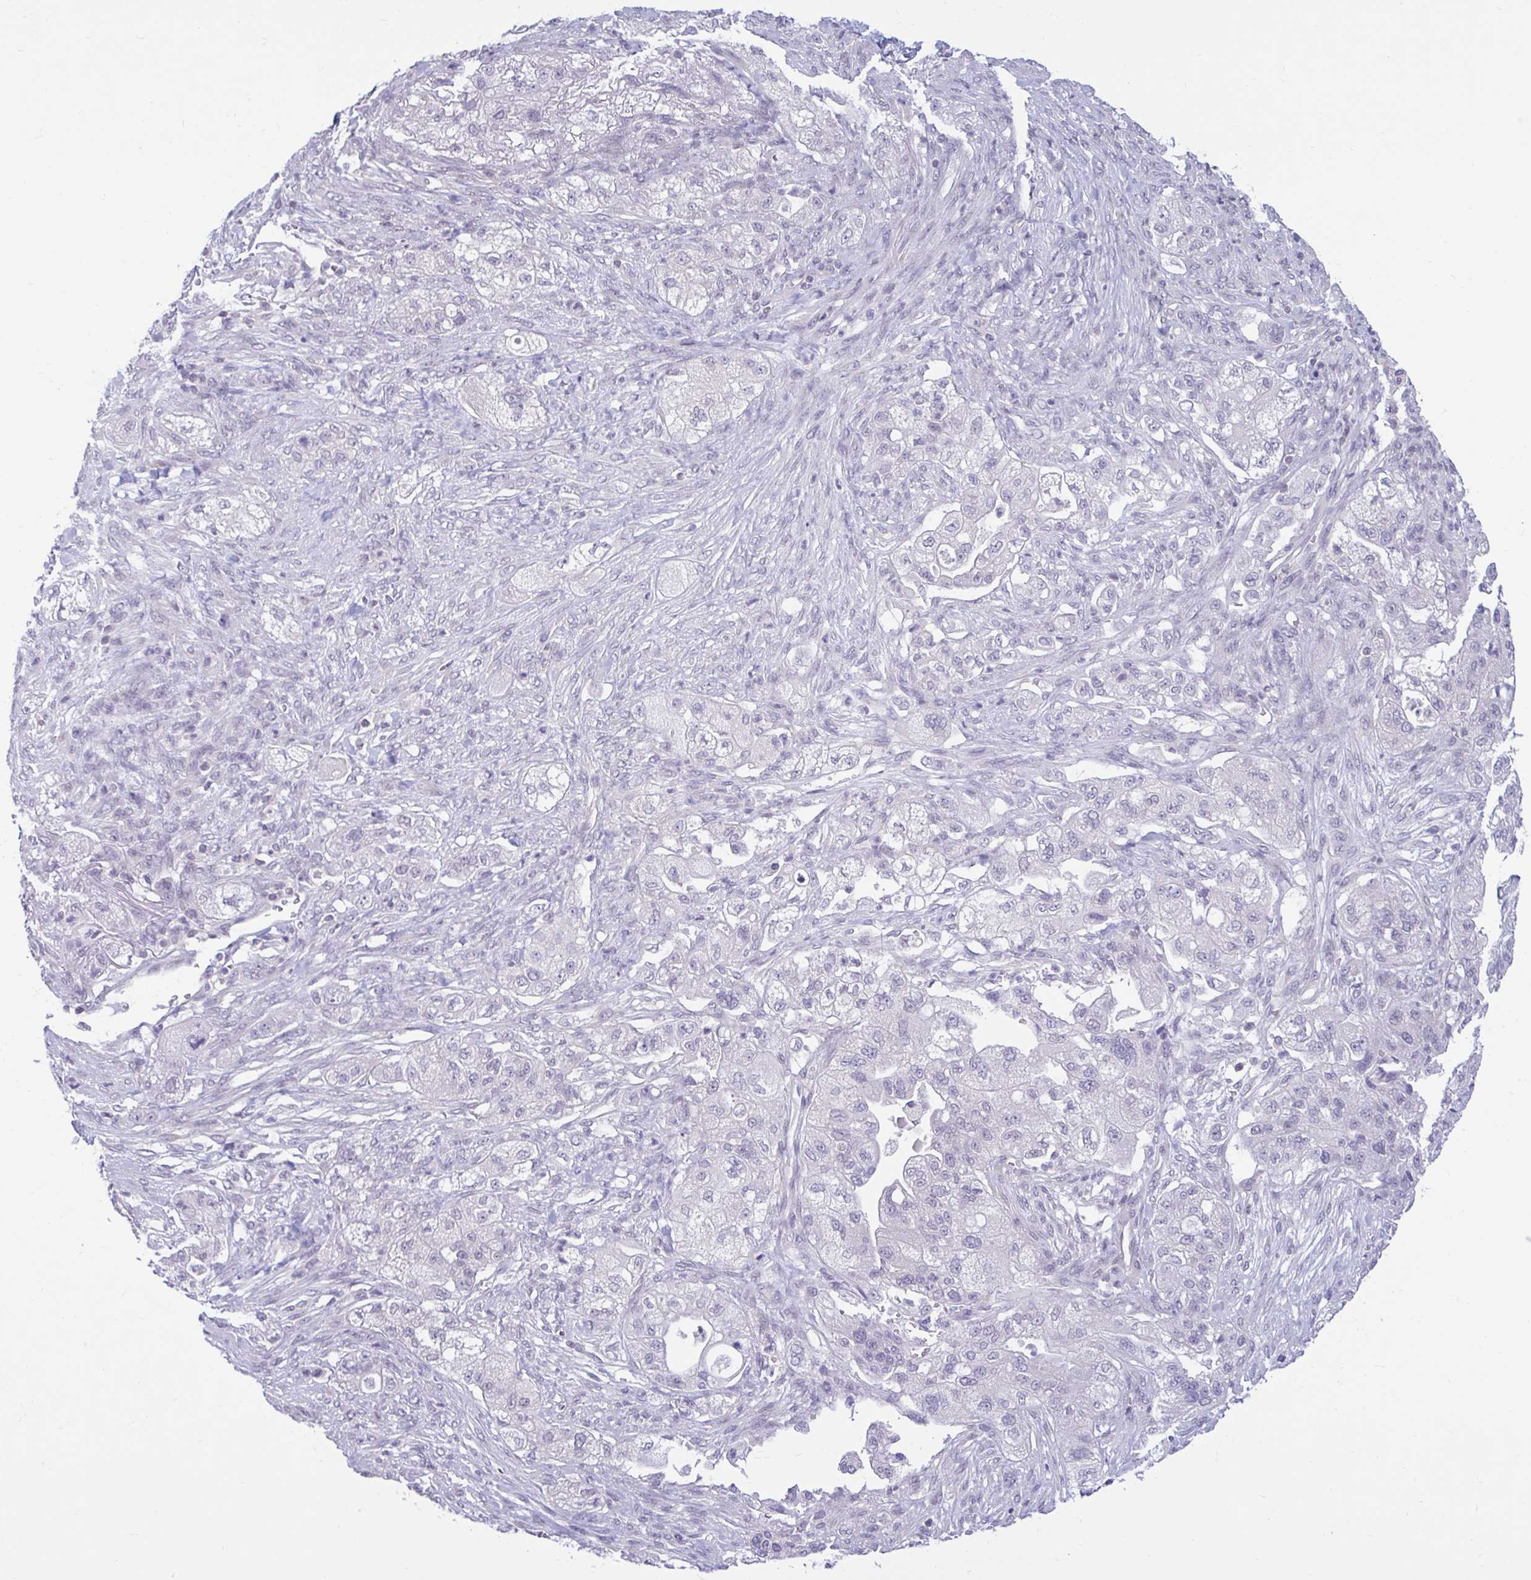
{"staining": {"intensity": "negative", "quantity": "none", "location": "none"}, "tissue": "pancreatic cancer", "cell_type": "Tumor cells", "image_type": "cancer", "snomed": [{"axis": "morphology", "description": "Adenocarcinoma, NOS"}, {"axis": "topography", "description": "Pancreas"}], "caption": "Immunohistochemistry of adenocarcinoma (pancreatic) reveals no staining in tumor cells.", "gene": "ARPP19", "patient": {"sex": "female", "age": 78}}